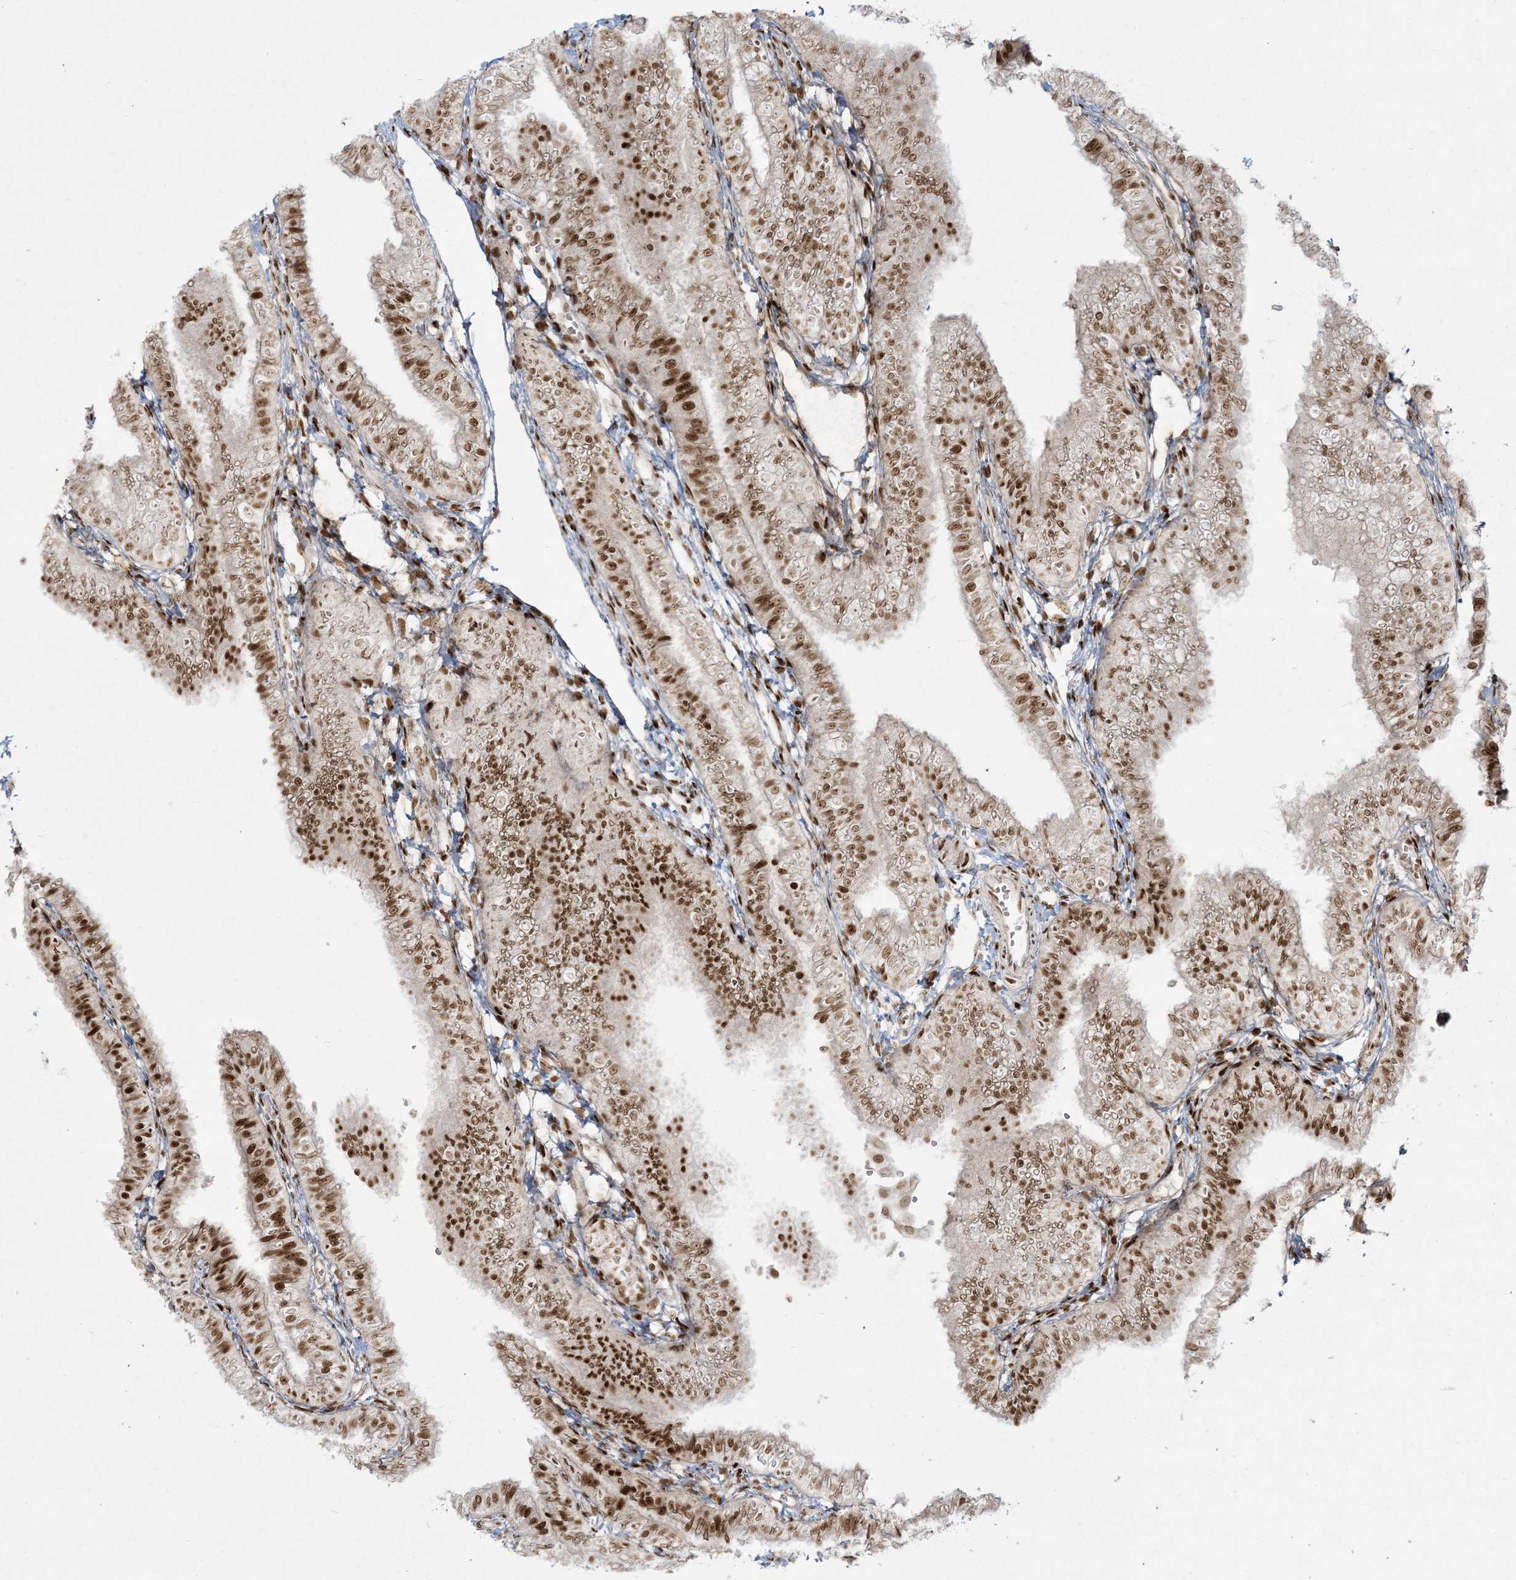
{"staining": {"intensity": "strong", "quantity": ">75%", "location": "nuclear"}, "tissue": "fallopian tube", "cell_type": "Glandular cells", "image_type": "normal", "snomed": [{"axis": "morphology", "description": "Normal tissue, NOS"}, {"axis": "topography", "description": "Fallopian tube"}], "caption": "Protein staining of benign fallopian tube demonstrates strong nuclear expression in approximately >75% of glandular cells. (DAB IHC, brown staining for protein, blue staining for nuclei).", "gene": "RBM10", "patient": {"sex": "female", "age": 35}}